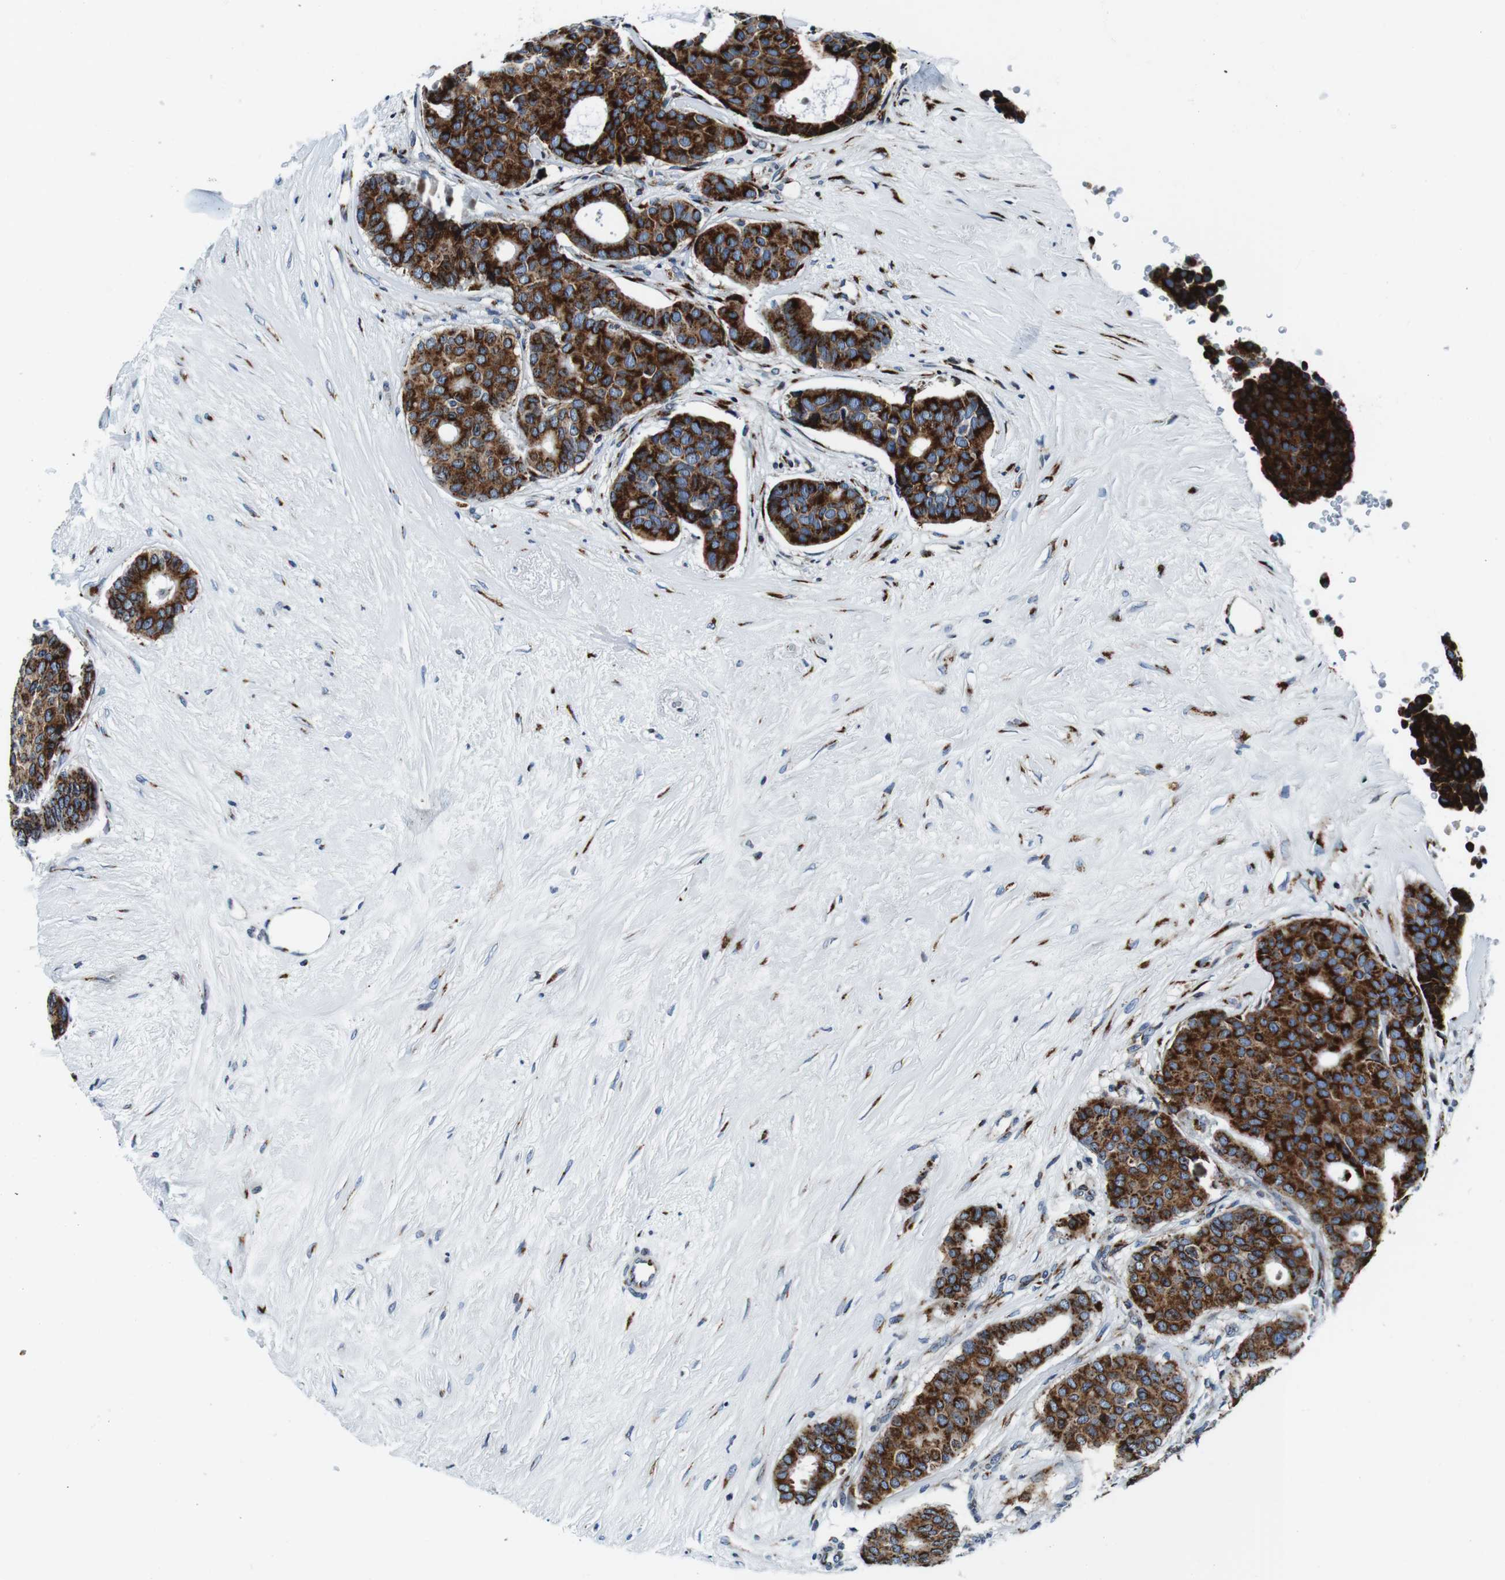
{"staining": {"intensity": "strong", "quantity": ">75%", "location": "cytoplasmic/membranous"}, "tissue": "breast cancer", "cell_type": "Tumor cells", "image_type": "cancer", "snomed": [{"axis": "morphology", "description": "Duct carcinoma"}, {"axis": "topography", "description": "Breast"}], "caption": "Immunohistochemistry photomicrograph of neoplastic tissue: human intraductal carcinoma (breast) stained using IHC reveals high levels of strong protein expression localized specifically in the cytoplasmic/membranous of tumor cells, appearing as a cytoplasmic/membranous brown color.", "gene": "FAR2", "patient": {"sex": "female", "age": 75}}